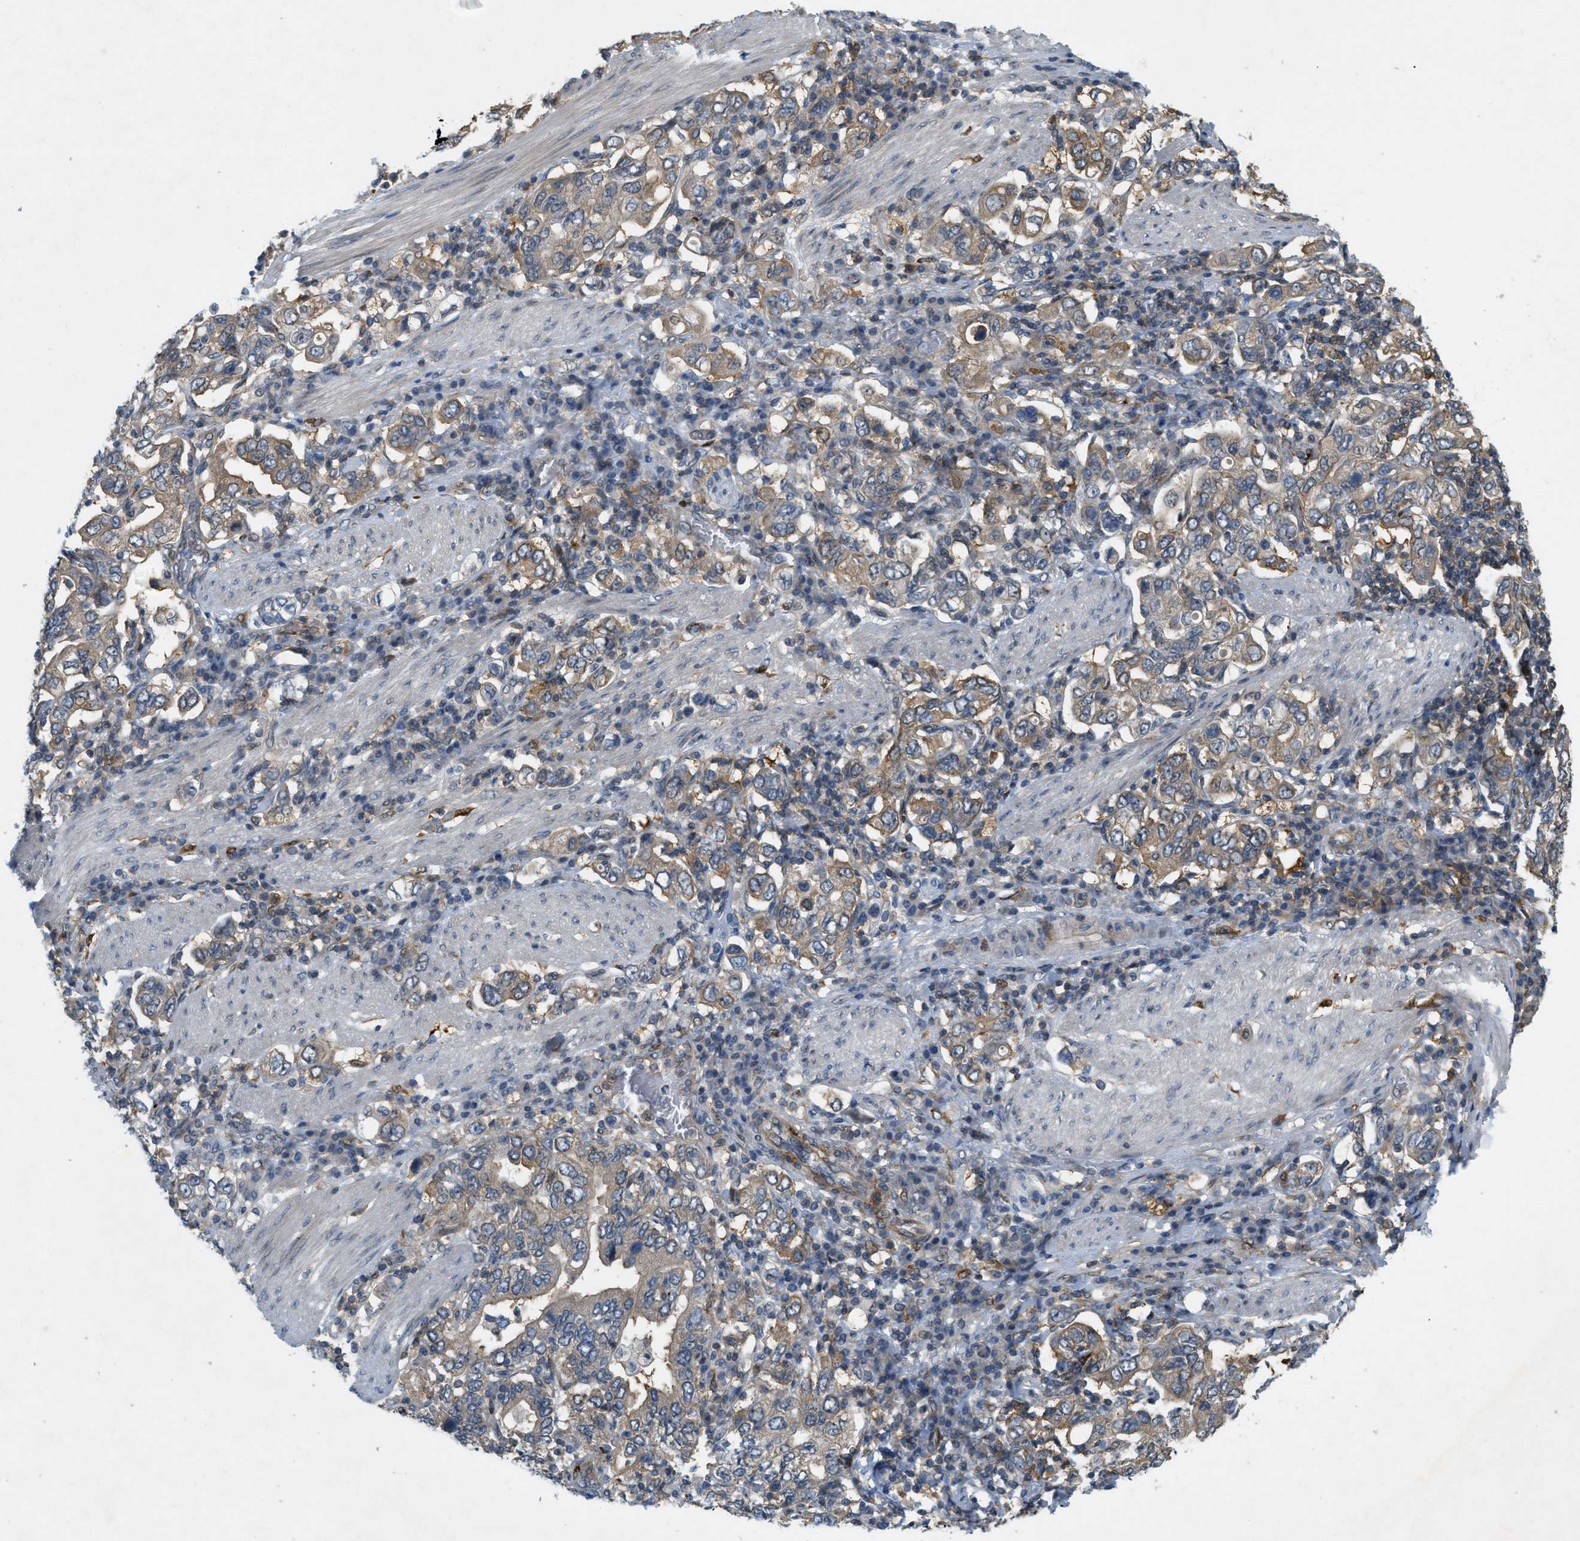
{"staining": {"intensity": "moderate", "quantity": ">75%", "location": "cytoplasmic/membranous"}, "tissue": "stomach cancer", "cell_type": "Tumor cells", "image_type": "cancer", "snomed": [{"axis": "morphology", "description": "Adenocarcinoma, NOS"}, {"axis": "topography", "description": "Stomach, upper"}], "caption": "Moderate cytoplasmic/membranous expression for a protein is appreciated in approximately >75% of tumor cells of stomach cancer using immunohistochemistry.", "gene": "PDCL3", "patient": {"sex": "male", "age": 62}}